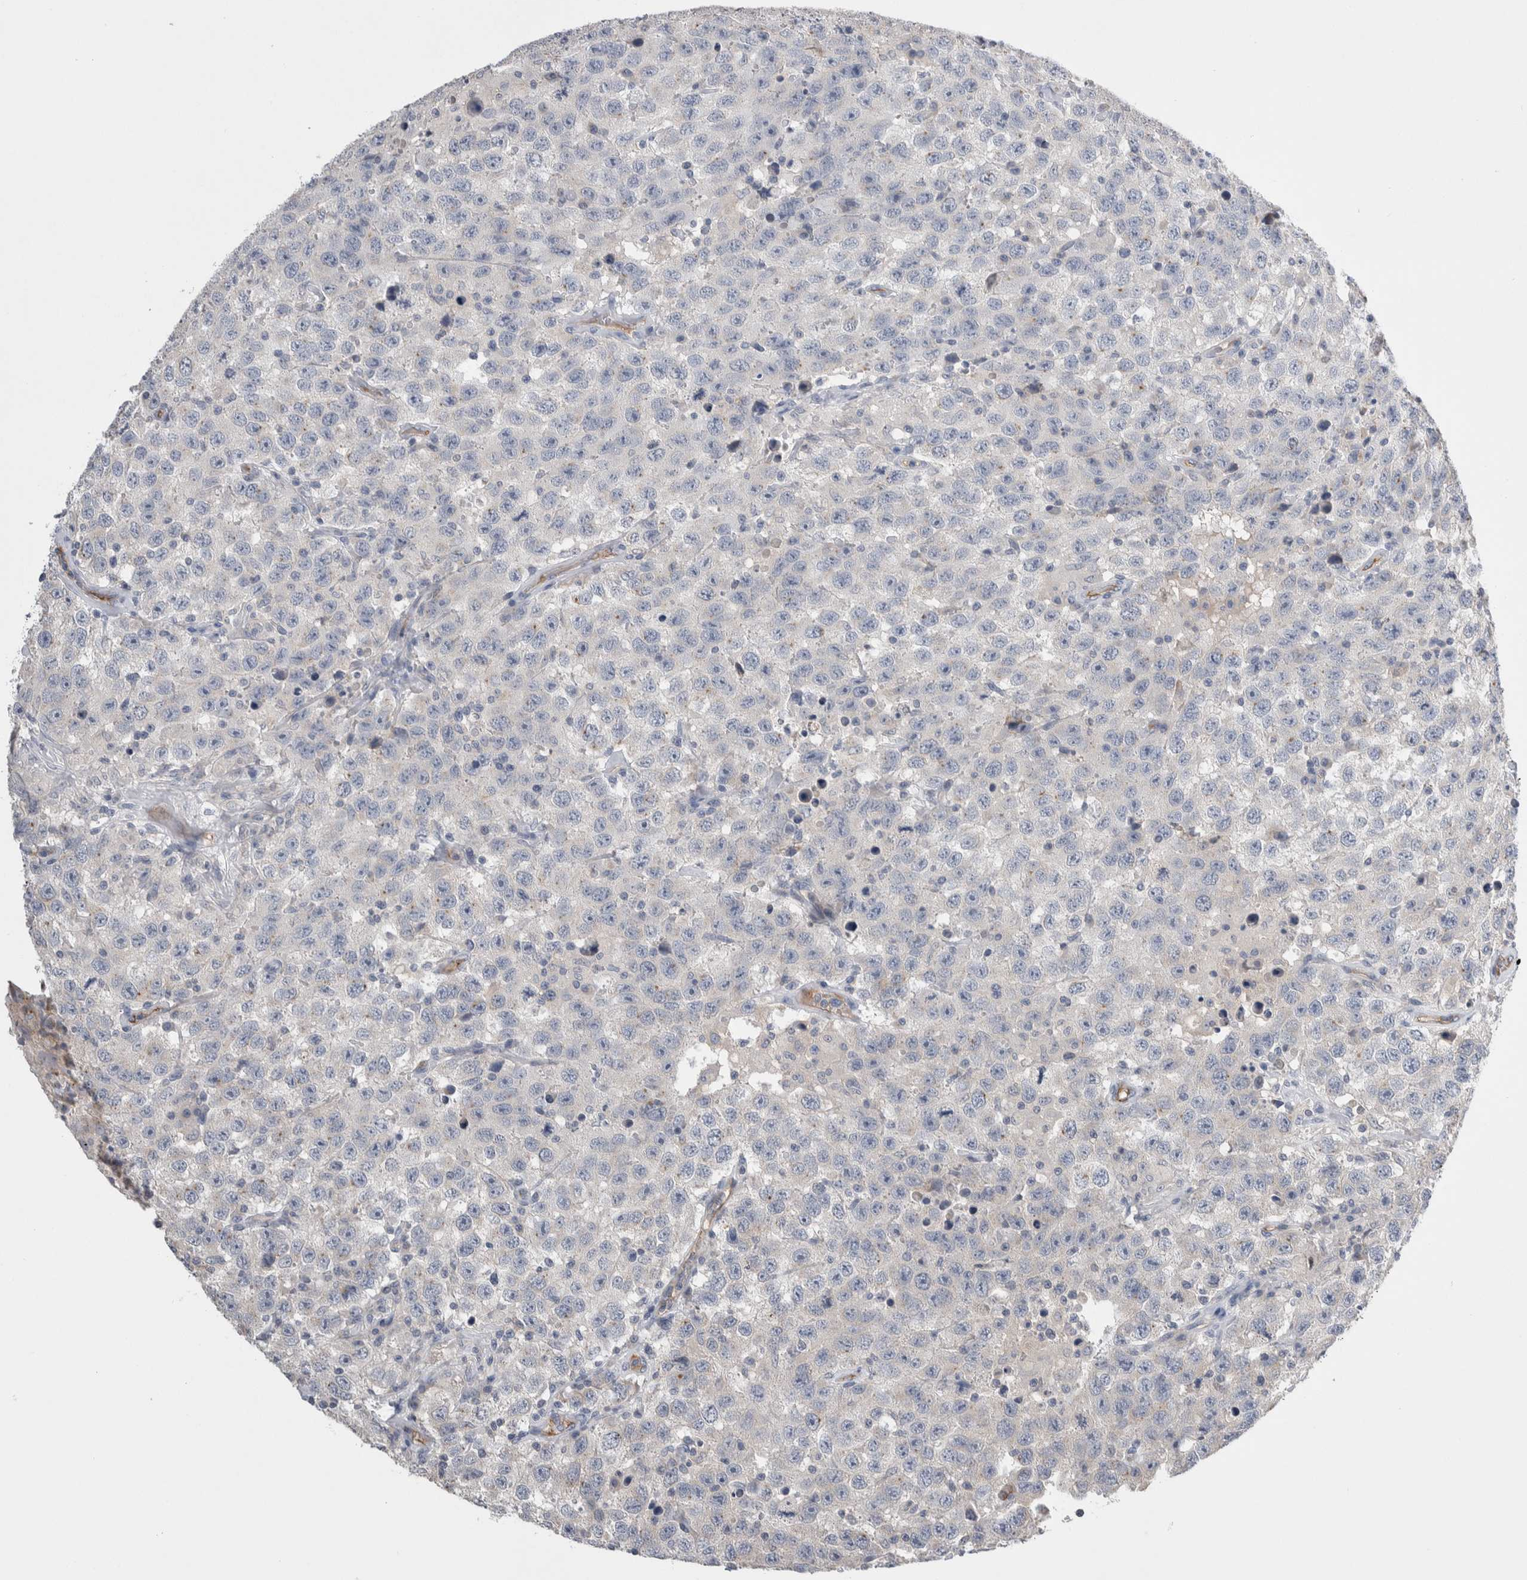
{"staining": {"intensity": "negative", "quantity": "none", "location": "none"}, "tissue": "testis cancer", "cell_type": "Tumor cells", "image_type": "cancer", "snomed": [{"axis": "morphology", "description": "Seminoma, NOS"}, {"axis": "topography", "description": "Testis"}], "caption": "IHC photomicrograph of human testis seminoma stained for a protein (brown), which reveals no positivity in tumor cells.", "gene": "CEP131", "patient": {"sex": "male", "age": 41}}